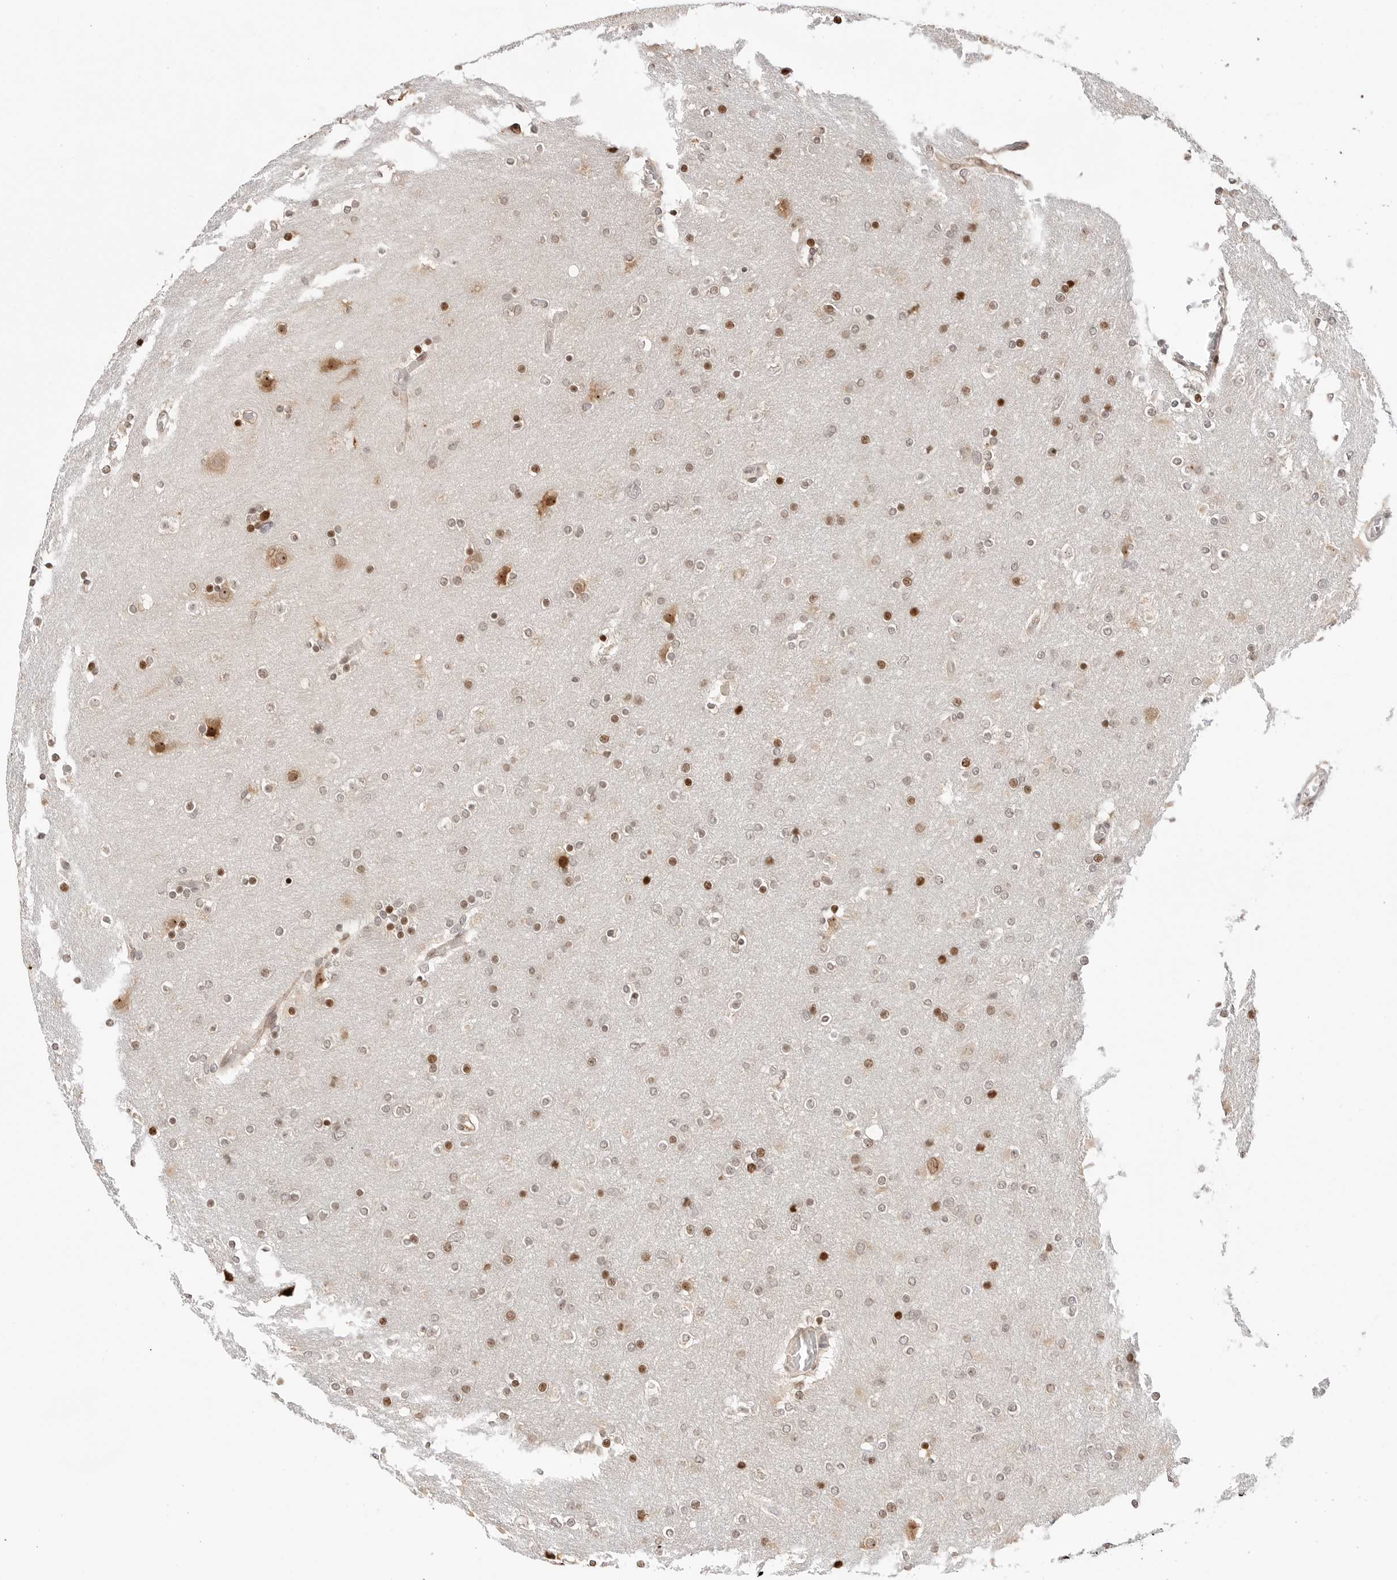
{"staining": {"intensity": "moderate", "quantity": "25%-75%", "location": "nuclear"}, "tissue": "glioma", "cell_type": "Tumor cells", "image_type": "cancer", "snomed": [{"axis": "morphology", "description": "Glioma, malignant, High grade"}, {"axis": "topography", "description": "Cerebral cortex"}], "caption": "Tumor cells display medium levels of moderate nuclear positivity in about 25%-75% of cells in glioma. The protein of interest is shown in brown color, while the nuclei are stained blue.", "gene": "FKBP14", "patient": {"sex": "female", "age": 36}}